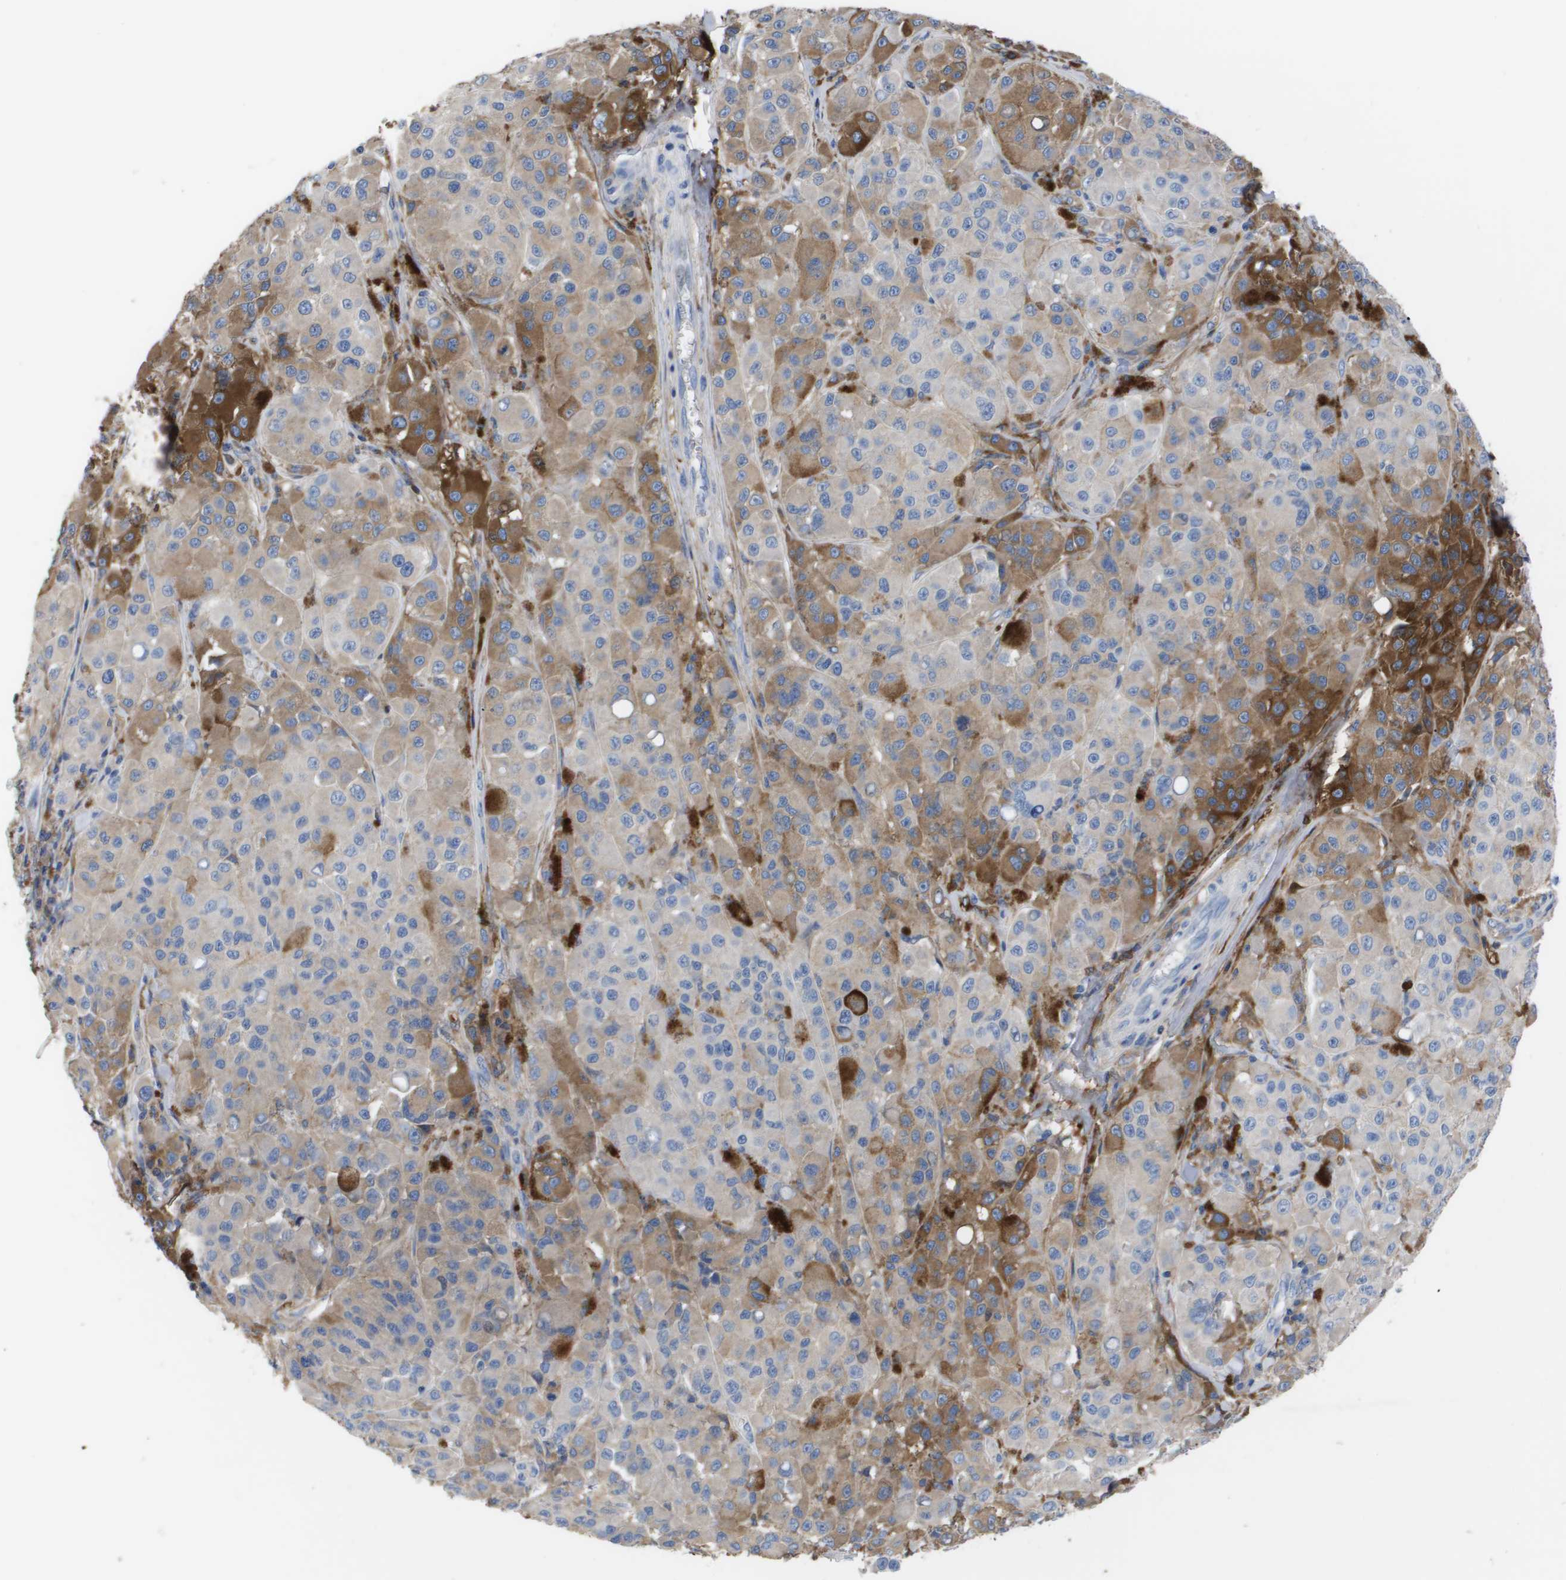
{"staining": {"intensity": "moderate", "quantity": "<25%", "location": "cytoplasmic/membranous"}, "tissue": "melanoma", "cell_type": "Tumor cells", "image_type": "cancer", "snomed": [{"axis": "morphology", "description": "Malignant melanoma, NOS"}, {"axis": "topography", "description": "Skin"}], "caption": "IHC of human malignant melanoma exhibits low levels of moderate cytoplasmic/membranous positivity in approximately <25% of tumor cells.", "gene": "SERPINA6", "patient": {"sex": "male", "age": 84}}